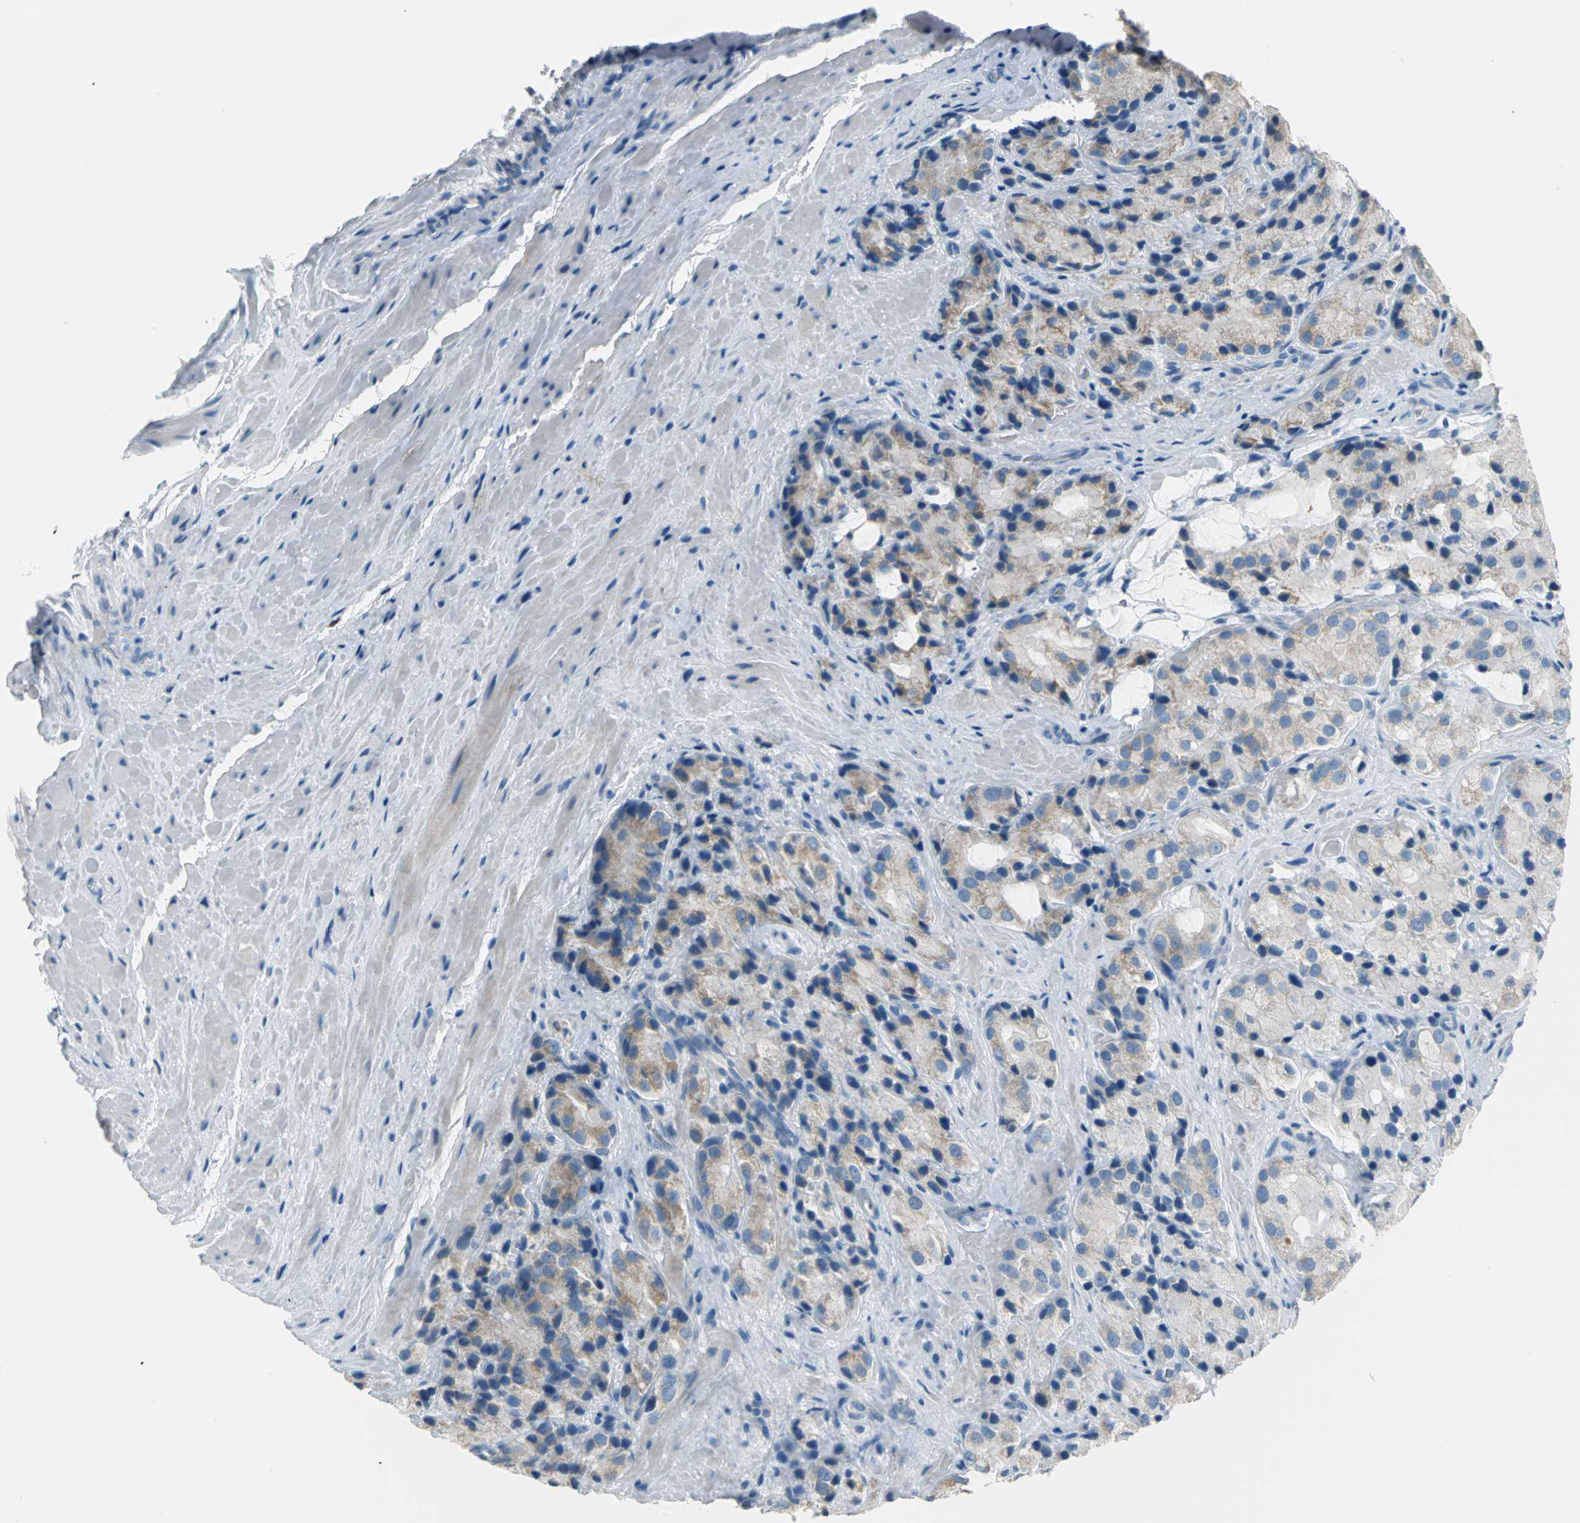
{"staining": {"intensity": "weak", "quantity": ">75%", "location": "cytoplasmic/membranous"}, "tissue": "prostate cancer", "cell_type": "Tumor cells", "image_type": "cancer", "snomed": [{"axis": "morphology", "description": "Adenocarcinoma, High grade"}, {"axis": "topography", "description": "Prostate"}], "caption": "Prostate high-grade adenocarcinoma was stained to show a protein in brown. There is low levels of weak cytoplasmic/membranous staining in approximately >75% of tumor cells.", "gene": "ALOX15", "patient": {"sex": "male", "age": 70}}